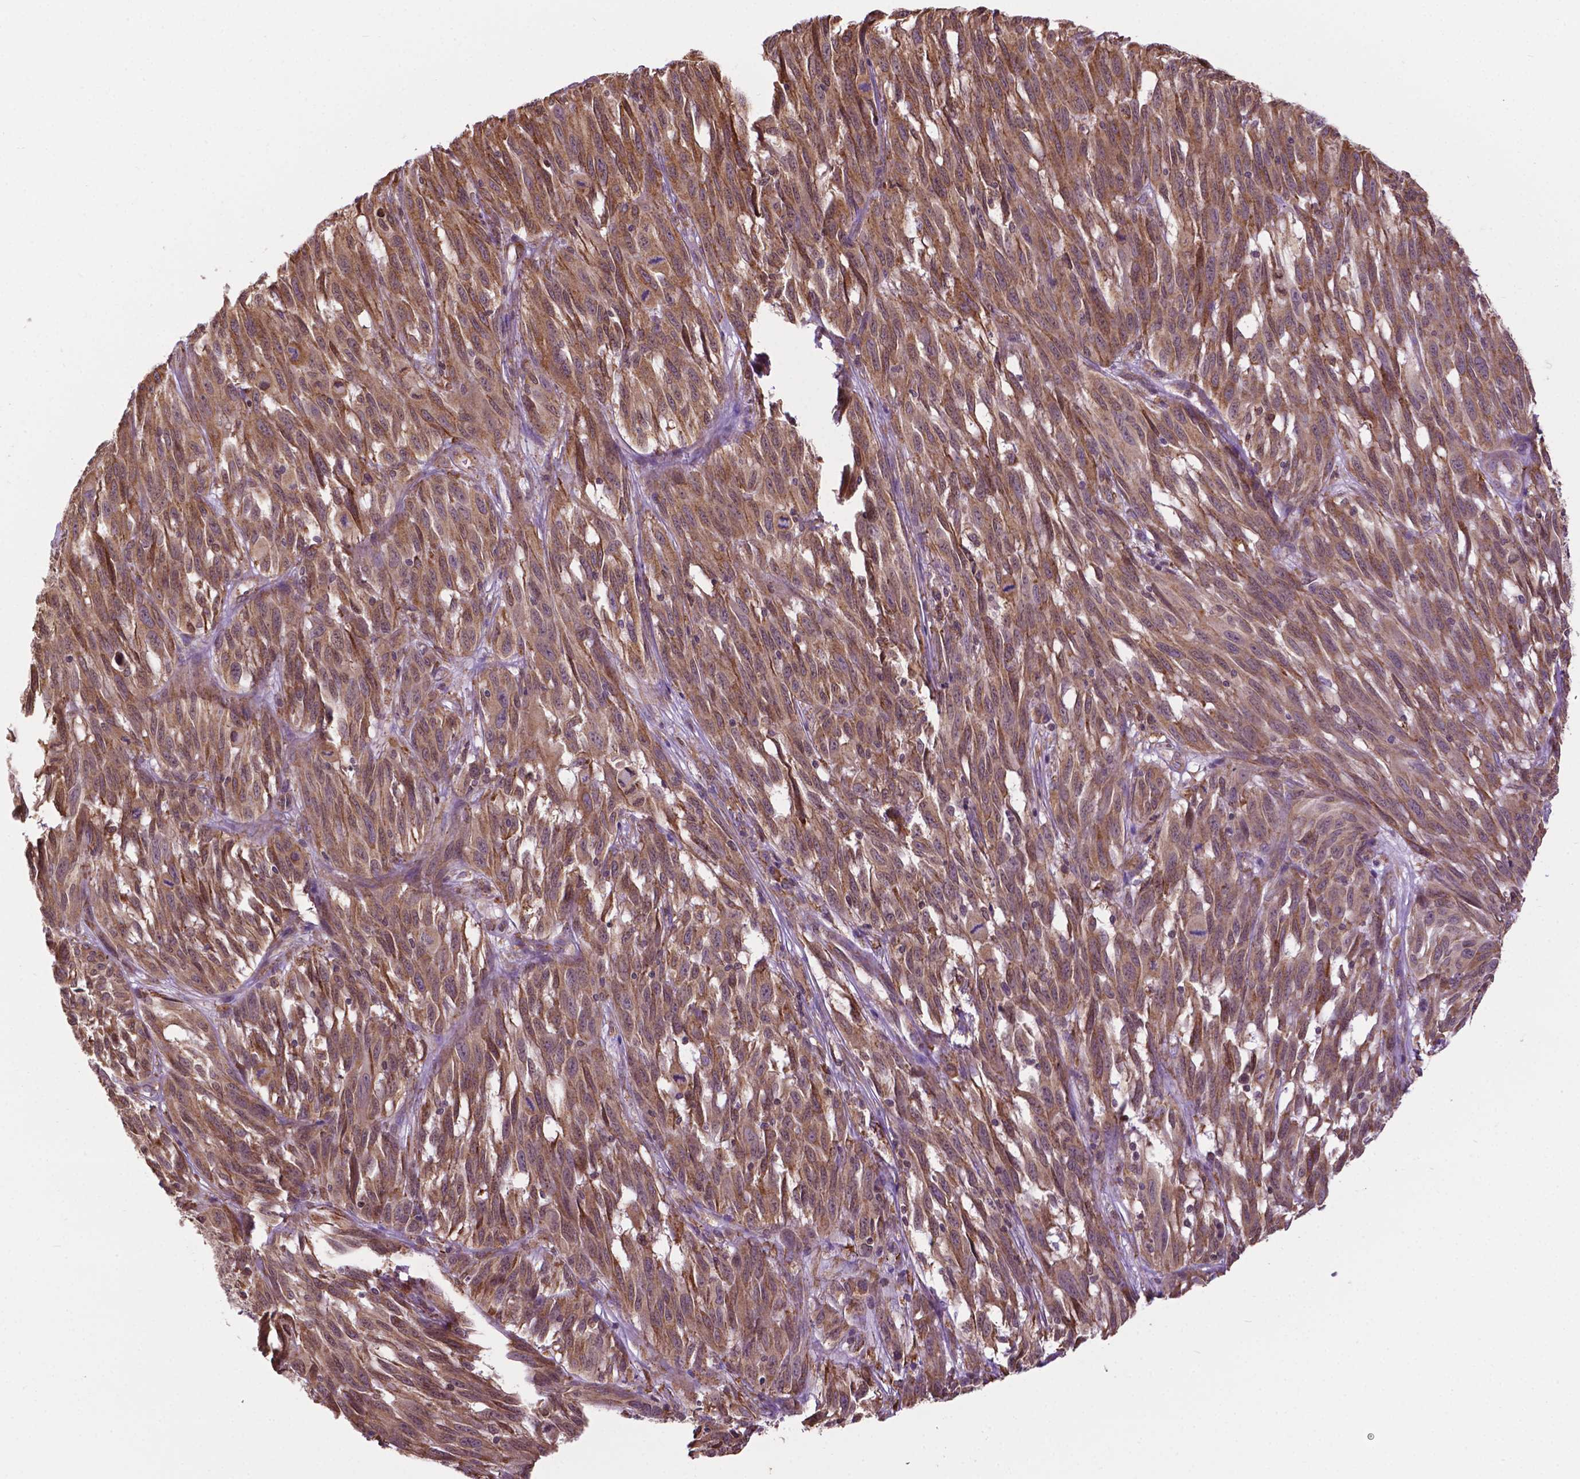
{"staining": {"intensity": "moderate", "quantity": ">75%", "location": "cytoplasmic/membranous"}, "tissue": "melanoma", "cell_type": "Tumor cells", "image_type": "cancer", "snomed": [{"axis": "morphology", "description": "Malignant melanoma, NOS"}, {"axis": "topography", "description": "Vulva, labia, clitoris and Bartholin´s gland, NO"}], "caption": "There is medium levels of moderate cytoplasmic/membranous staining in tumor cells of malignant melanoma, as demonstrated by immunohistochemical staining (brown color).", "gene": "GANAB", "patient": {"sex": "female", "age": 75}}